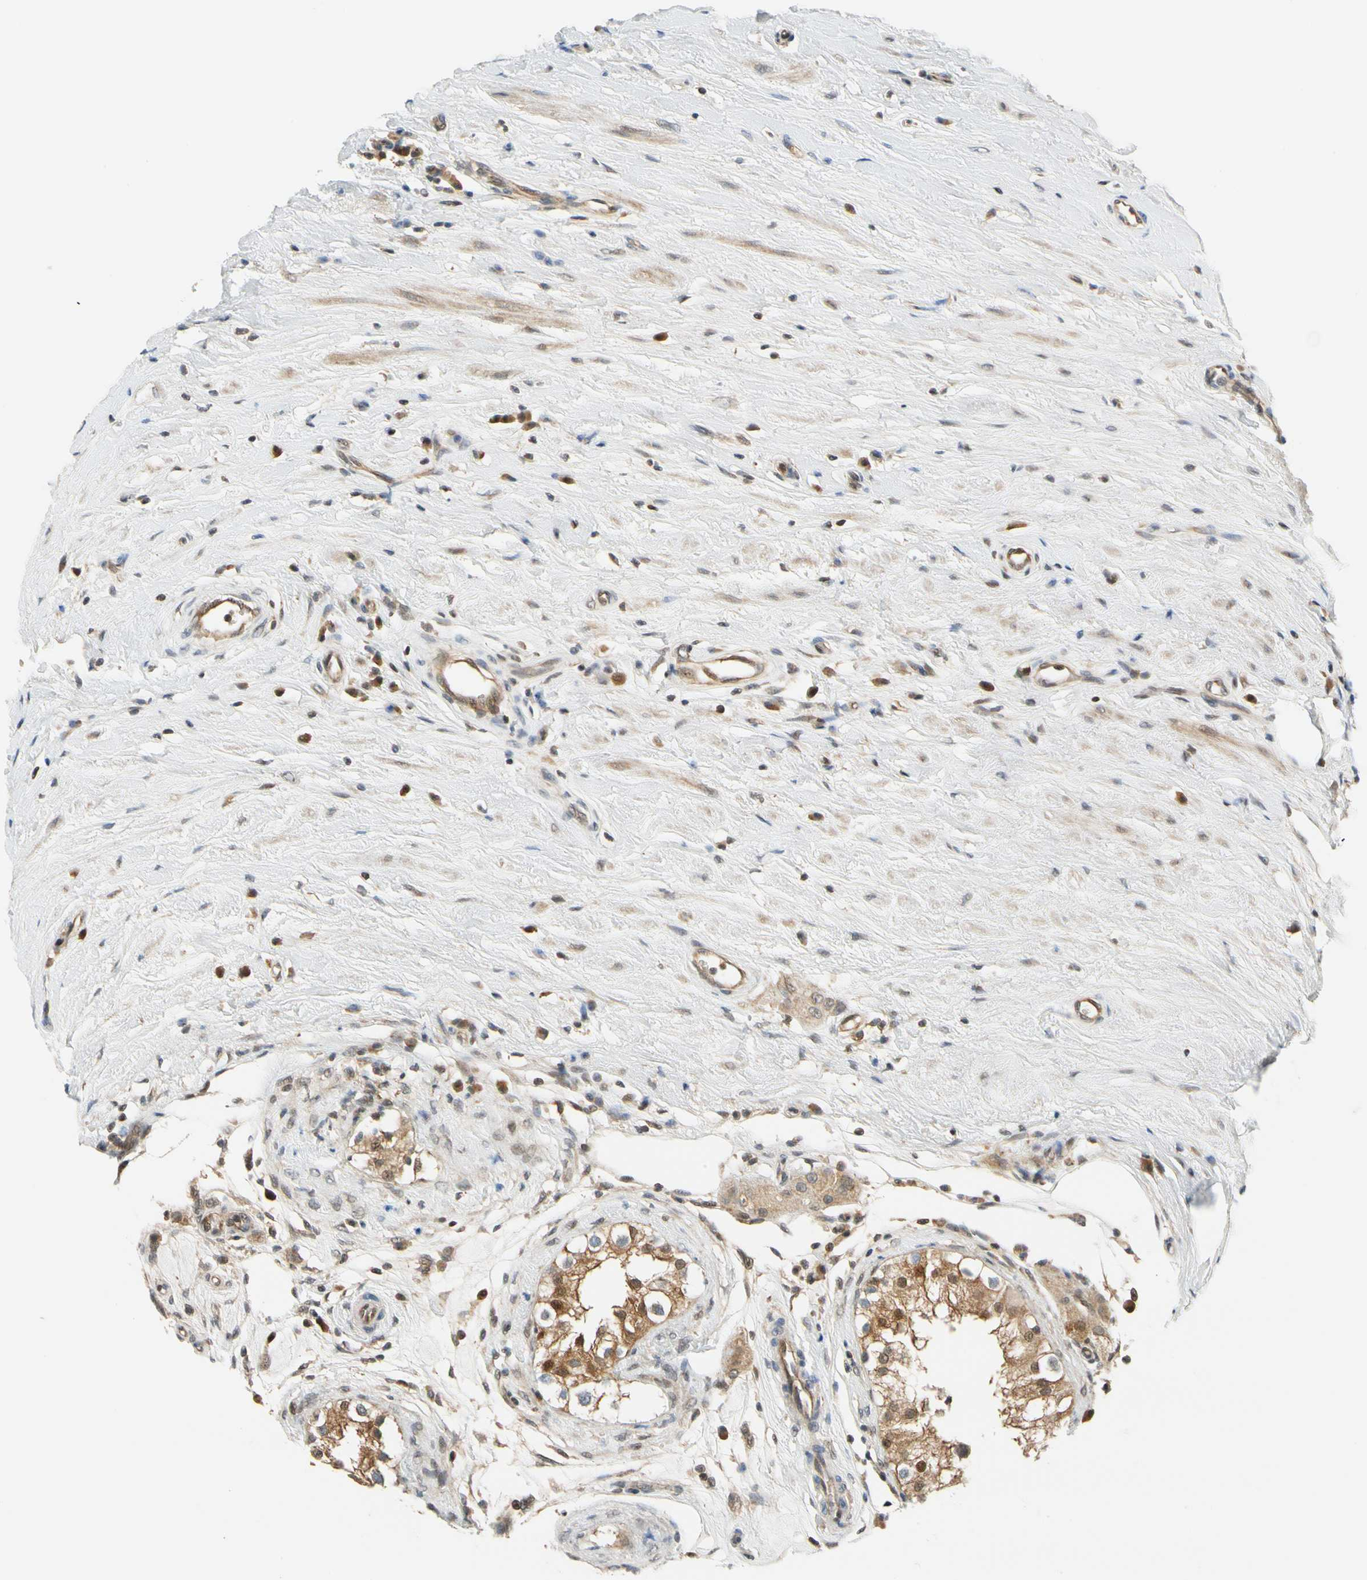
{"staining": {"intensity": "strong", "quantity": ">75%", "location": "cytoplasmic/membranous,nuclear"}, "tissue": "epididymis", "cell_type": "Glandular cells", "image_type": "normal", "snomed": [{"axis": "morphology", "description": "Normal tissue, NOS"}, {"axis": "morphology", "description": "Inflammation, NOS"}, {"axis": "topography", "description": "Epididymis"}], "caption": "Epididymis stained for a protein demonstrates strong cytoplasmic/membranous,nuclear positivity in glandular cells.", "gene": "MAPK9", "patient": {"sex": "male", "age": 84}}